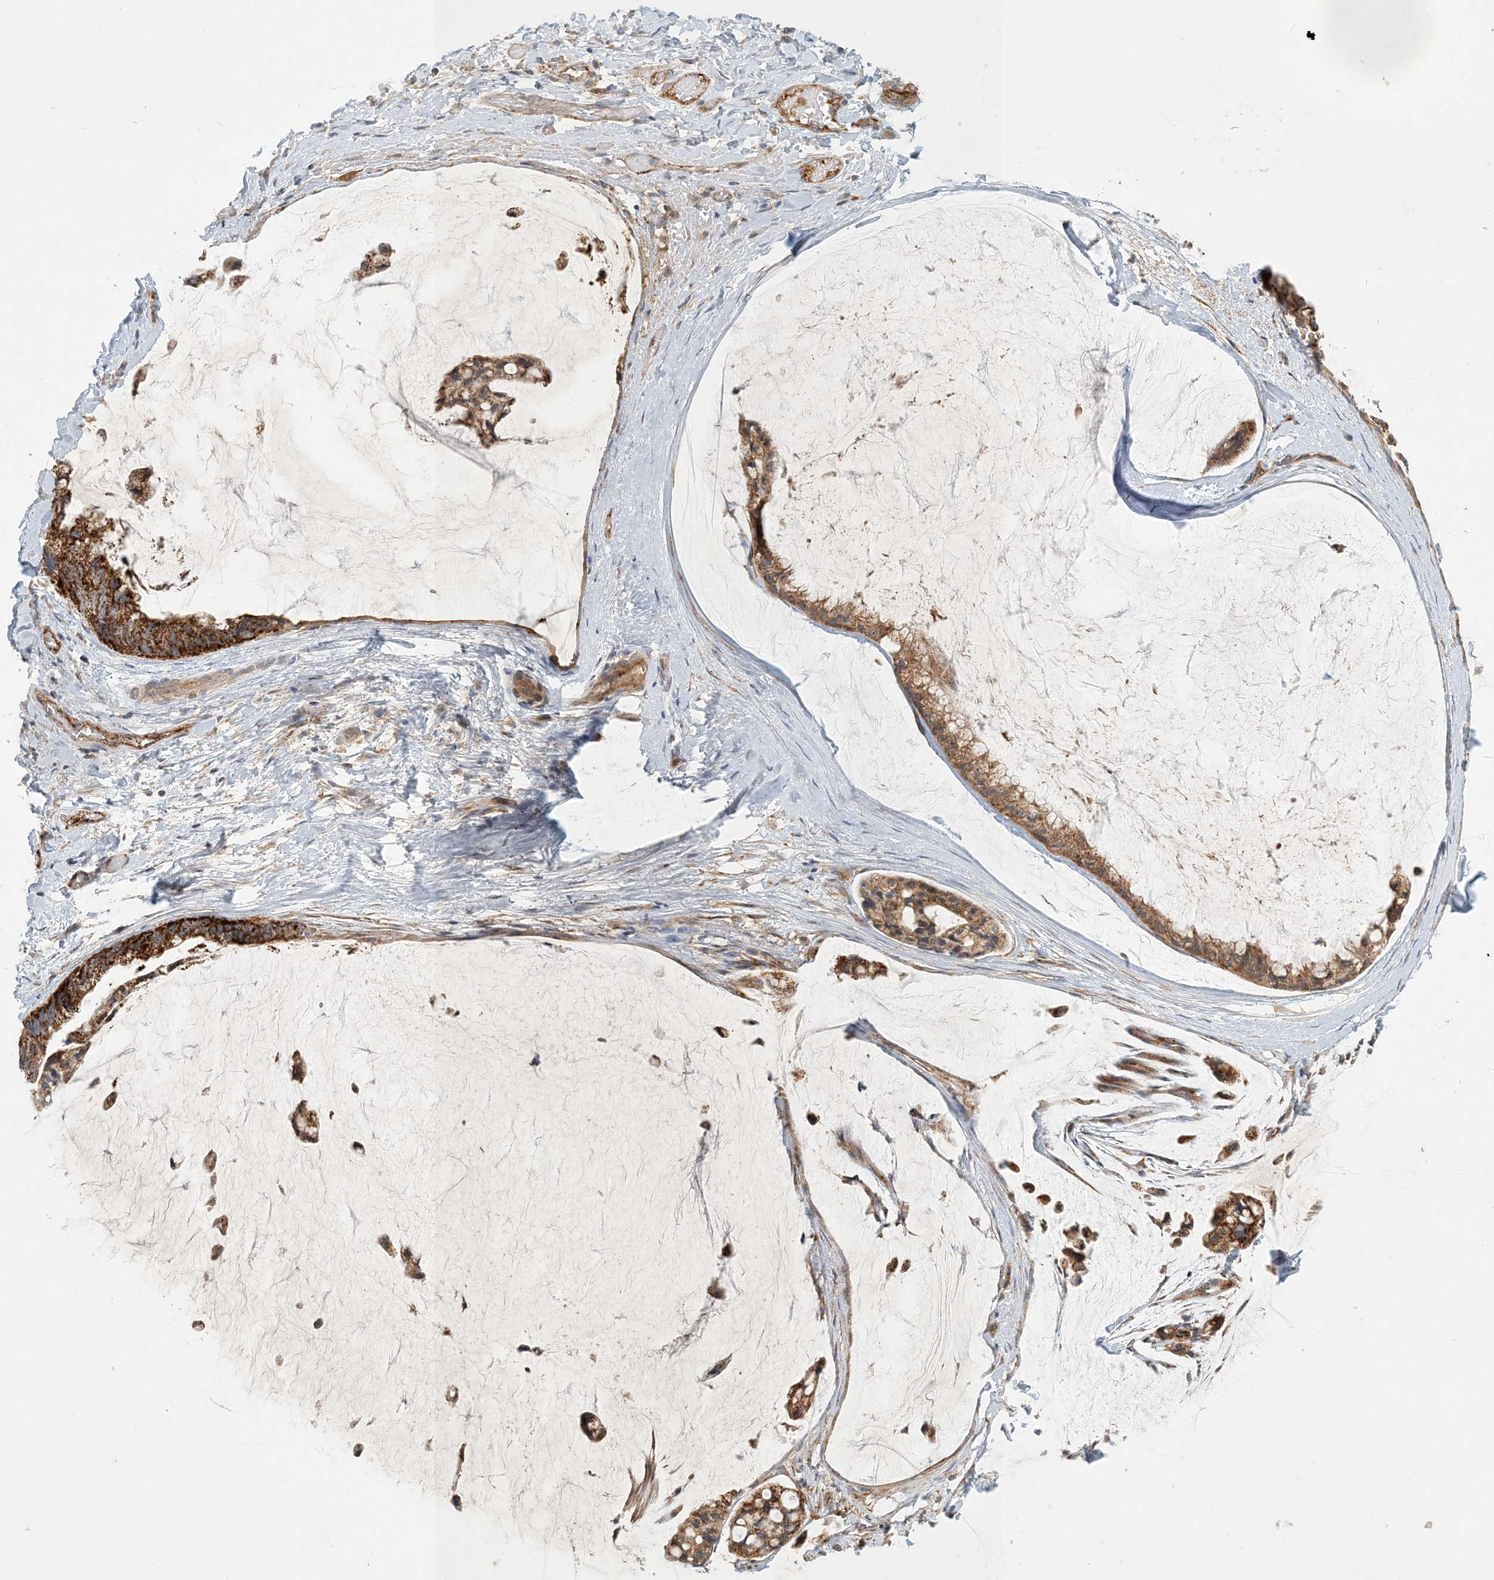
{"staining": {"intensity": "strong", "quantity": ">75%", "location": "cytoplasmic/membranous"}, "tissue": "ovarian cancer", "cell_type": "Tumor cells", "image_type": "cancer", "snomed": [{"axis": "morphology", "description": "Cystadenocarcinoma, mucinous, NOS"}, {"axis": "topography", "description": "Ovary"}], "caption": "A photomicrograph of ovarian cancer (mucinous cystadenocarcinoma) stained for a protein shows strong cytoplasmic/membranous brown staining in tumor cells.", "gene": "ZBTB3", "patient": {"sex": "female", "age": 39}}